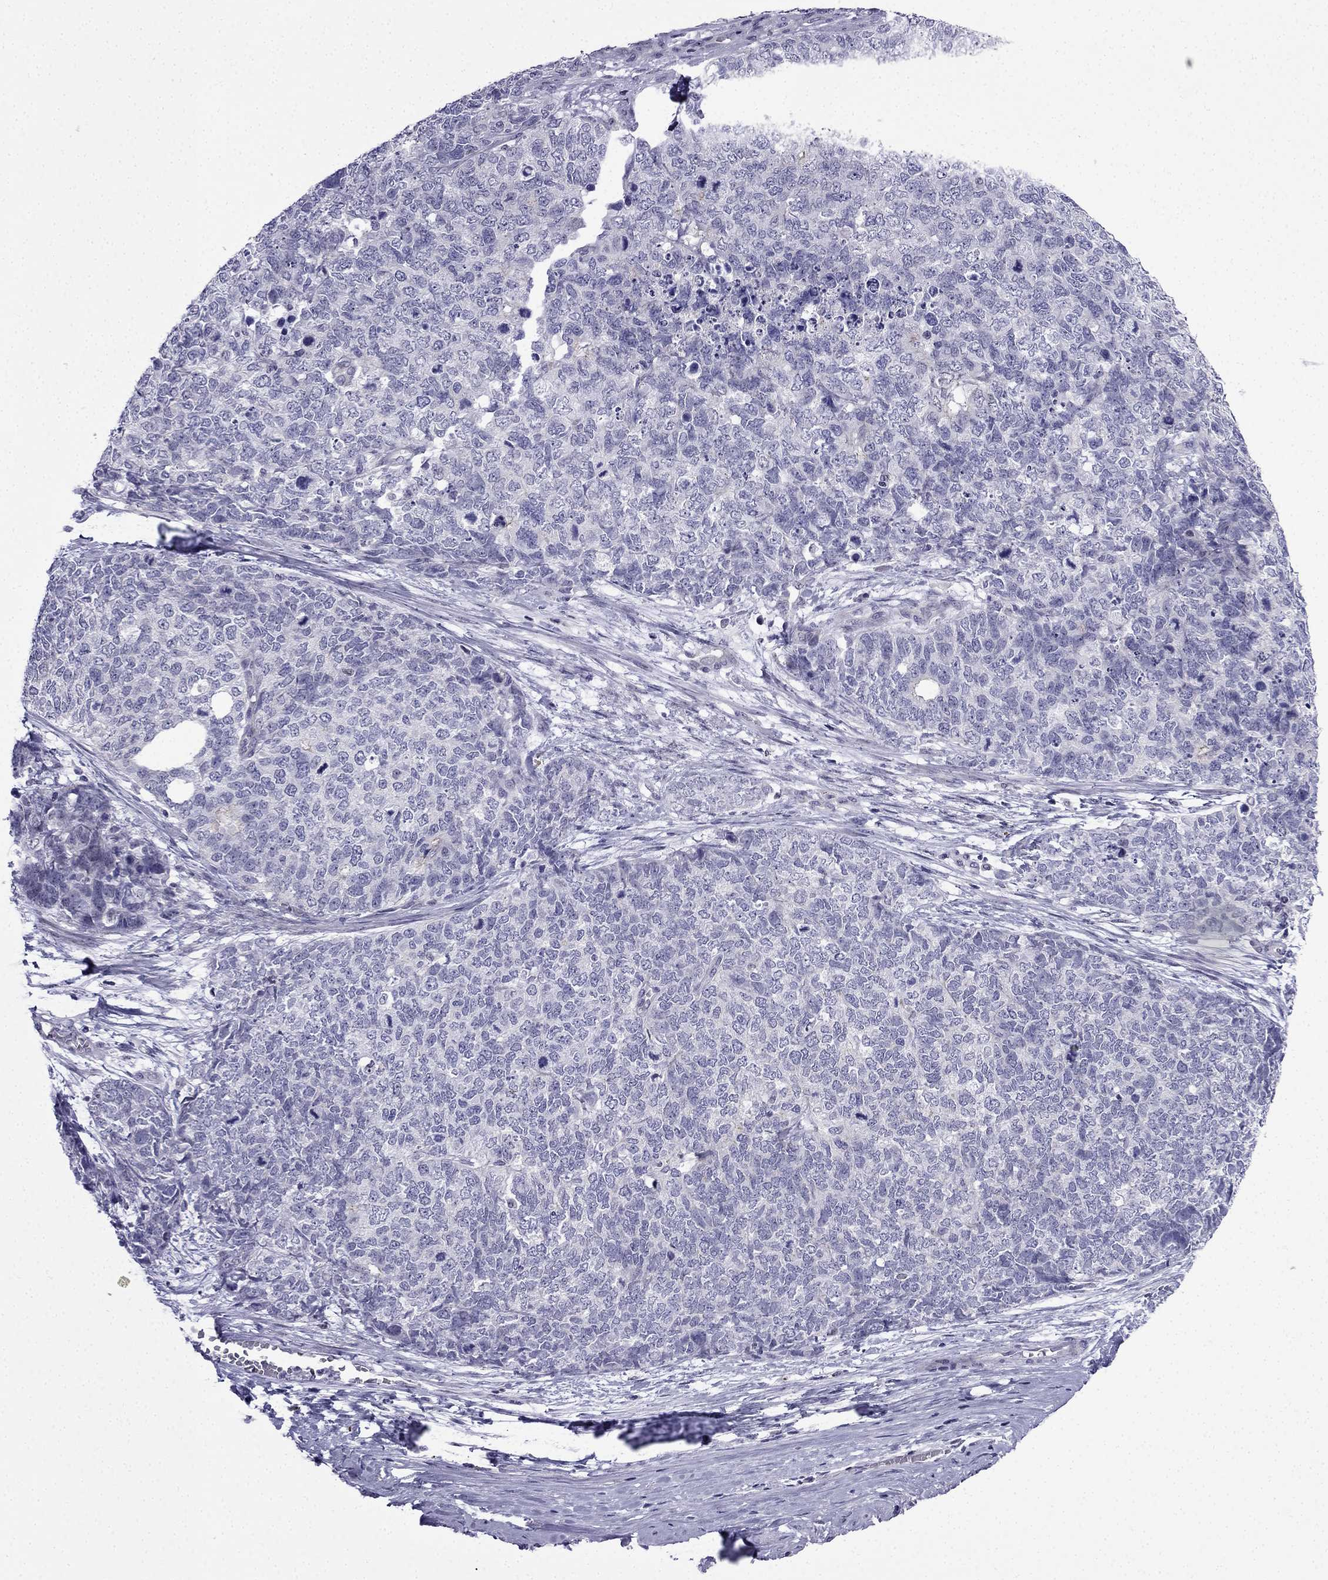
{"staining": {"intensity": "negative", "quantity": "none", "location": "none"}, "tissue": "cervical cancer", "cell_type": "Tumor cells", "image_type": "cancer", "snomed": [{"axis": "morphology", "description": "Squamous cell carcinoma, NOS"}, {"axis": "topography", "description": "Cervix"}], "caption": "A high-resolution photomicrograph shows immunohistochemistry staining of cervical cancer, which displays no significant positivity in tumor cells. (DAB (3,3'-diaminobenzidine) immunohistochemistry visualized using brightfield microscopy, high magnification).", "gene": "POM121L12", "patient": {"sex": "female", "age": 63}}